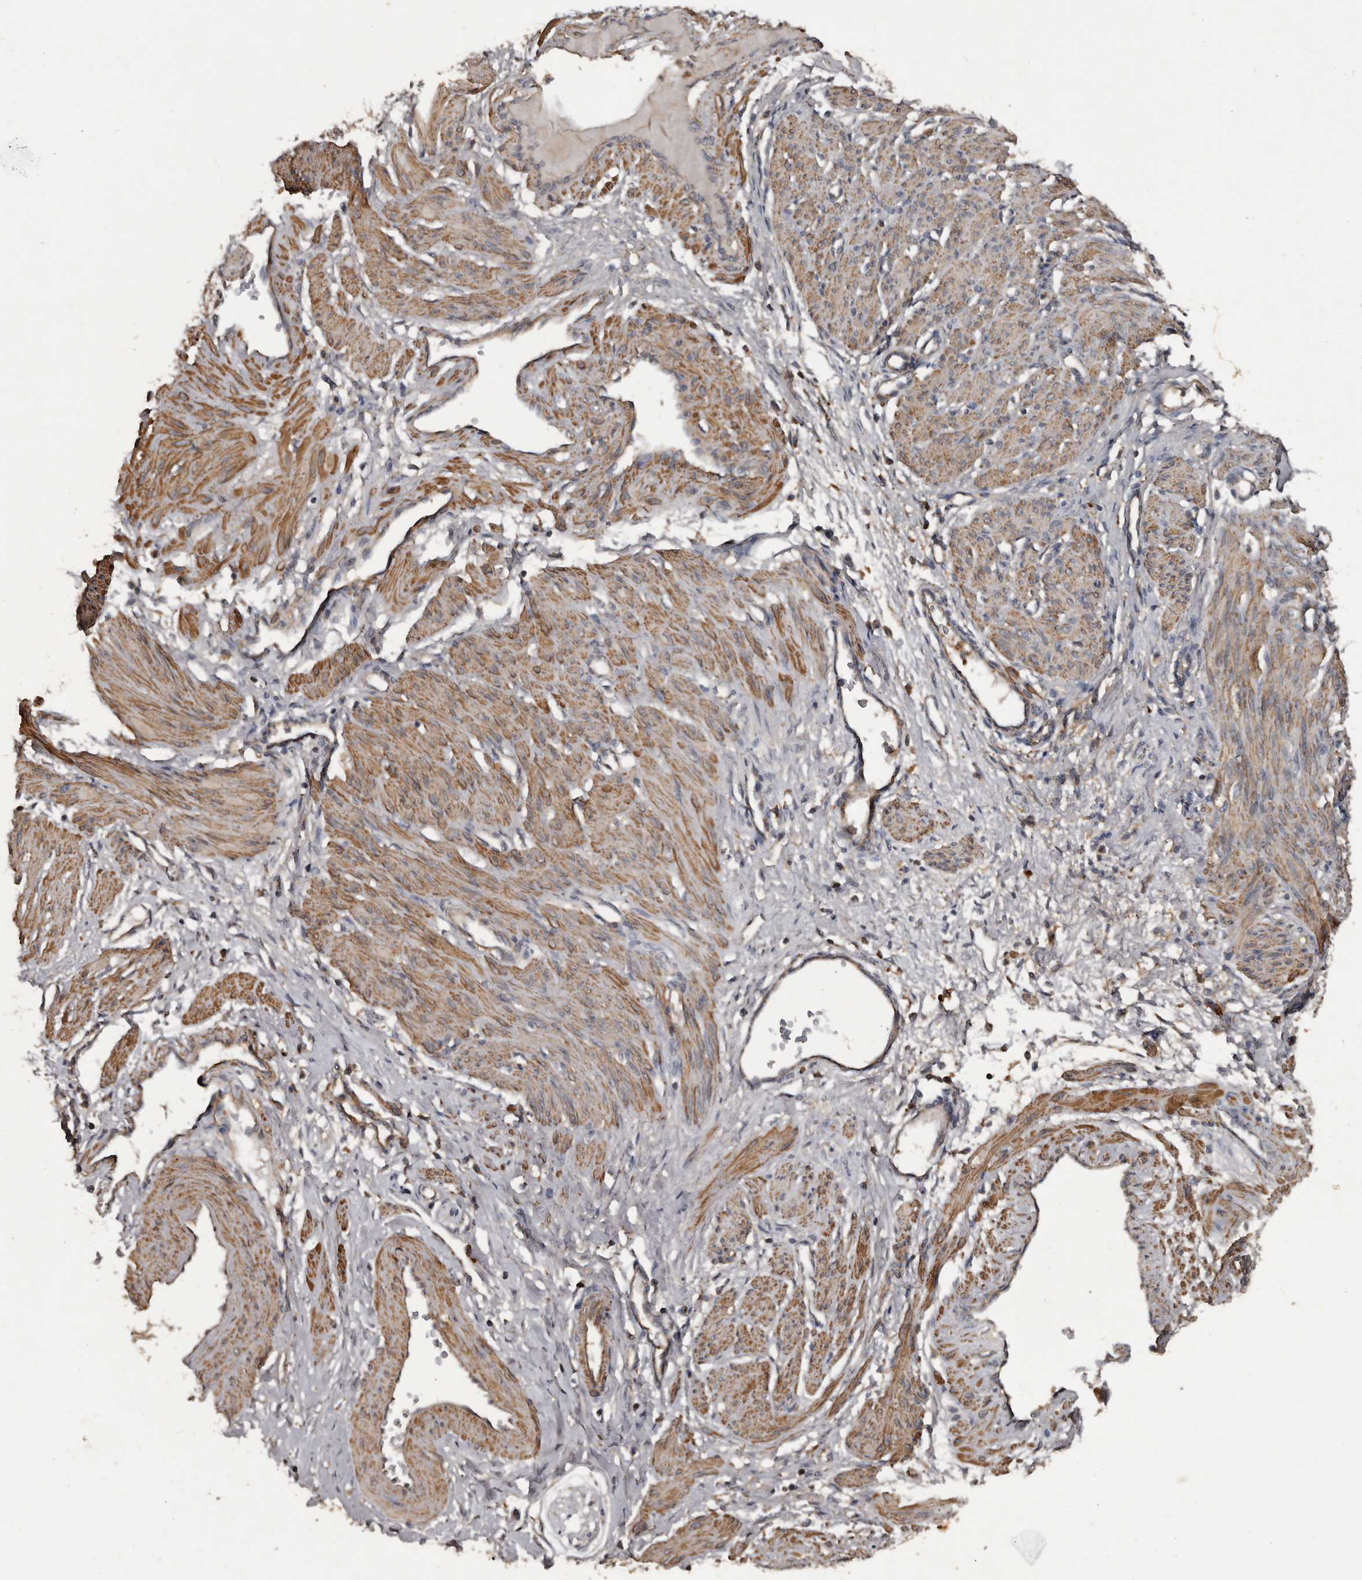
{"staining": {"intensity": "moderate", "quantity": ">75%", "location": "cytoplasmic/membranous"}, "tissue": "smooth muscle", "cell_type": "Smooth muscle cells", "image_type": "normal", "snomed": [{"axis": "morphology", "description": "Normal tissue, NOS"}, {"axis": "topography", "description": "Endometrium"}], "caption": "Immunohistochemical staining of benign human smooth muscle reveals >75% levels of moderate cytoplasmic/membranous protein staining in approximately >75% of smooth muscle cells.", "gene": "GREB1", "patient": {"sex": "female", "age": 33}}